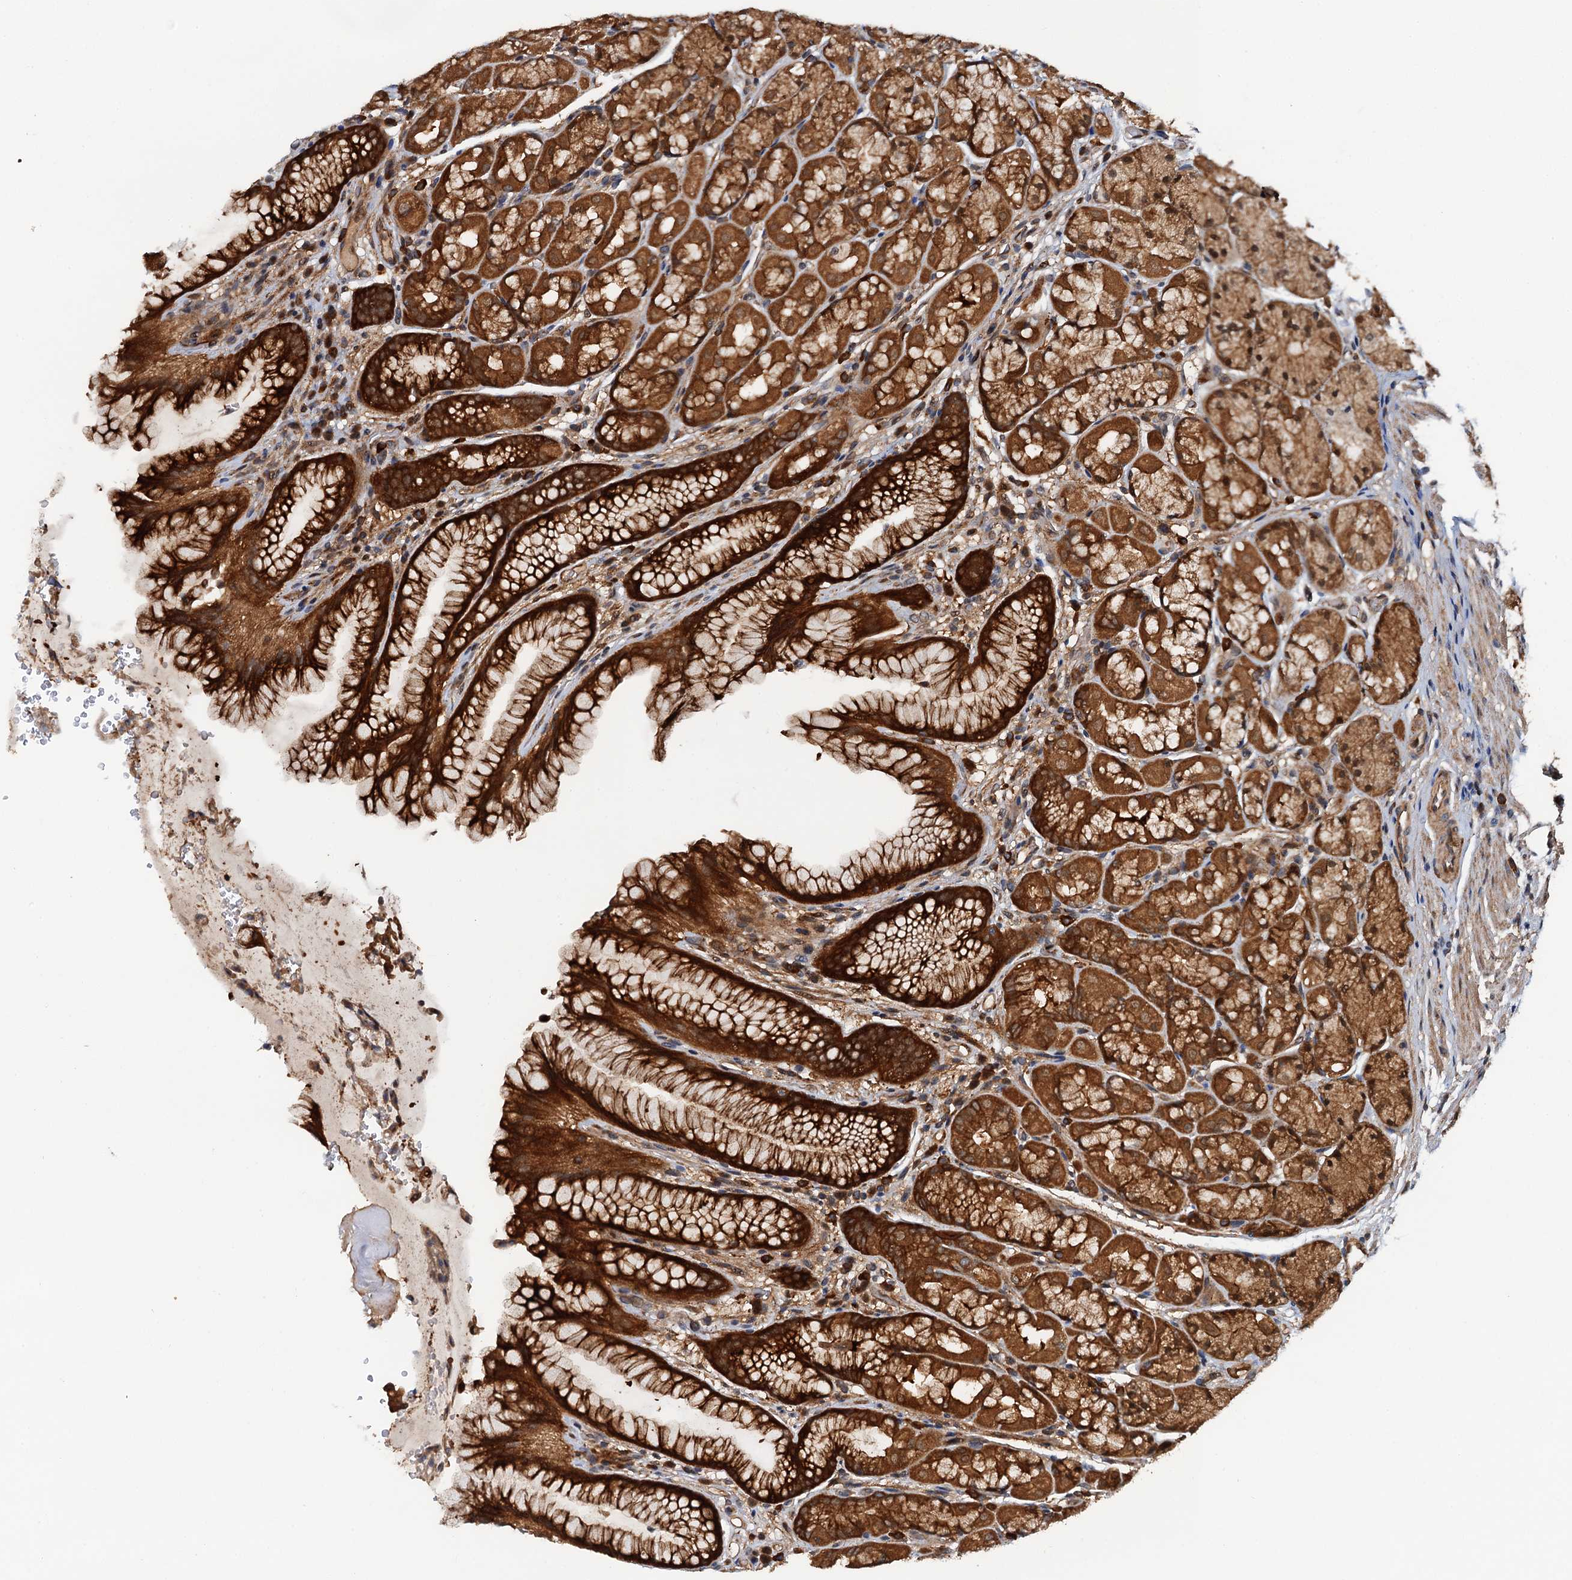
{"staining": {"intensity": "strong", "quantity": ">75%", "location": "cytoplasmic/membranous,nuclear"}, "tissue": "stomach", "cell_type": "Glandular cells", "image_type": "normal", "snomed": [{"axis": "morphology", "description": "Normal tissue, NOS"}, {"axis": "topography", "description": "Stomach"}], "caption": "IHC histopathology image of normal stomach: stomach stained using IHC exhibits high levels of strong protein expression localized specifically in the cytoplasmic/membranous,nuclear of glandular cells, appearing as a cytoplasmic/membranous,nuclear brown color.", "gene": "AAGAB", "patient": {"sex": "male", "age": 63}}